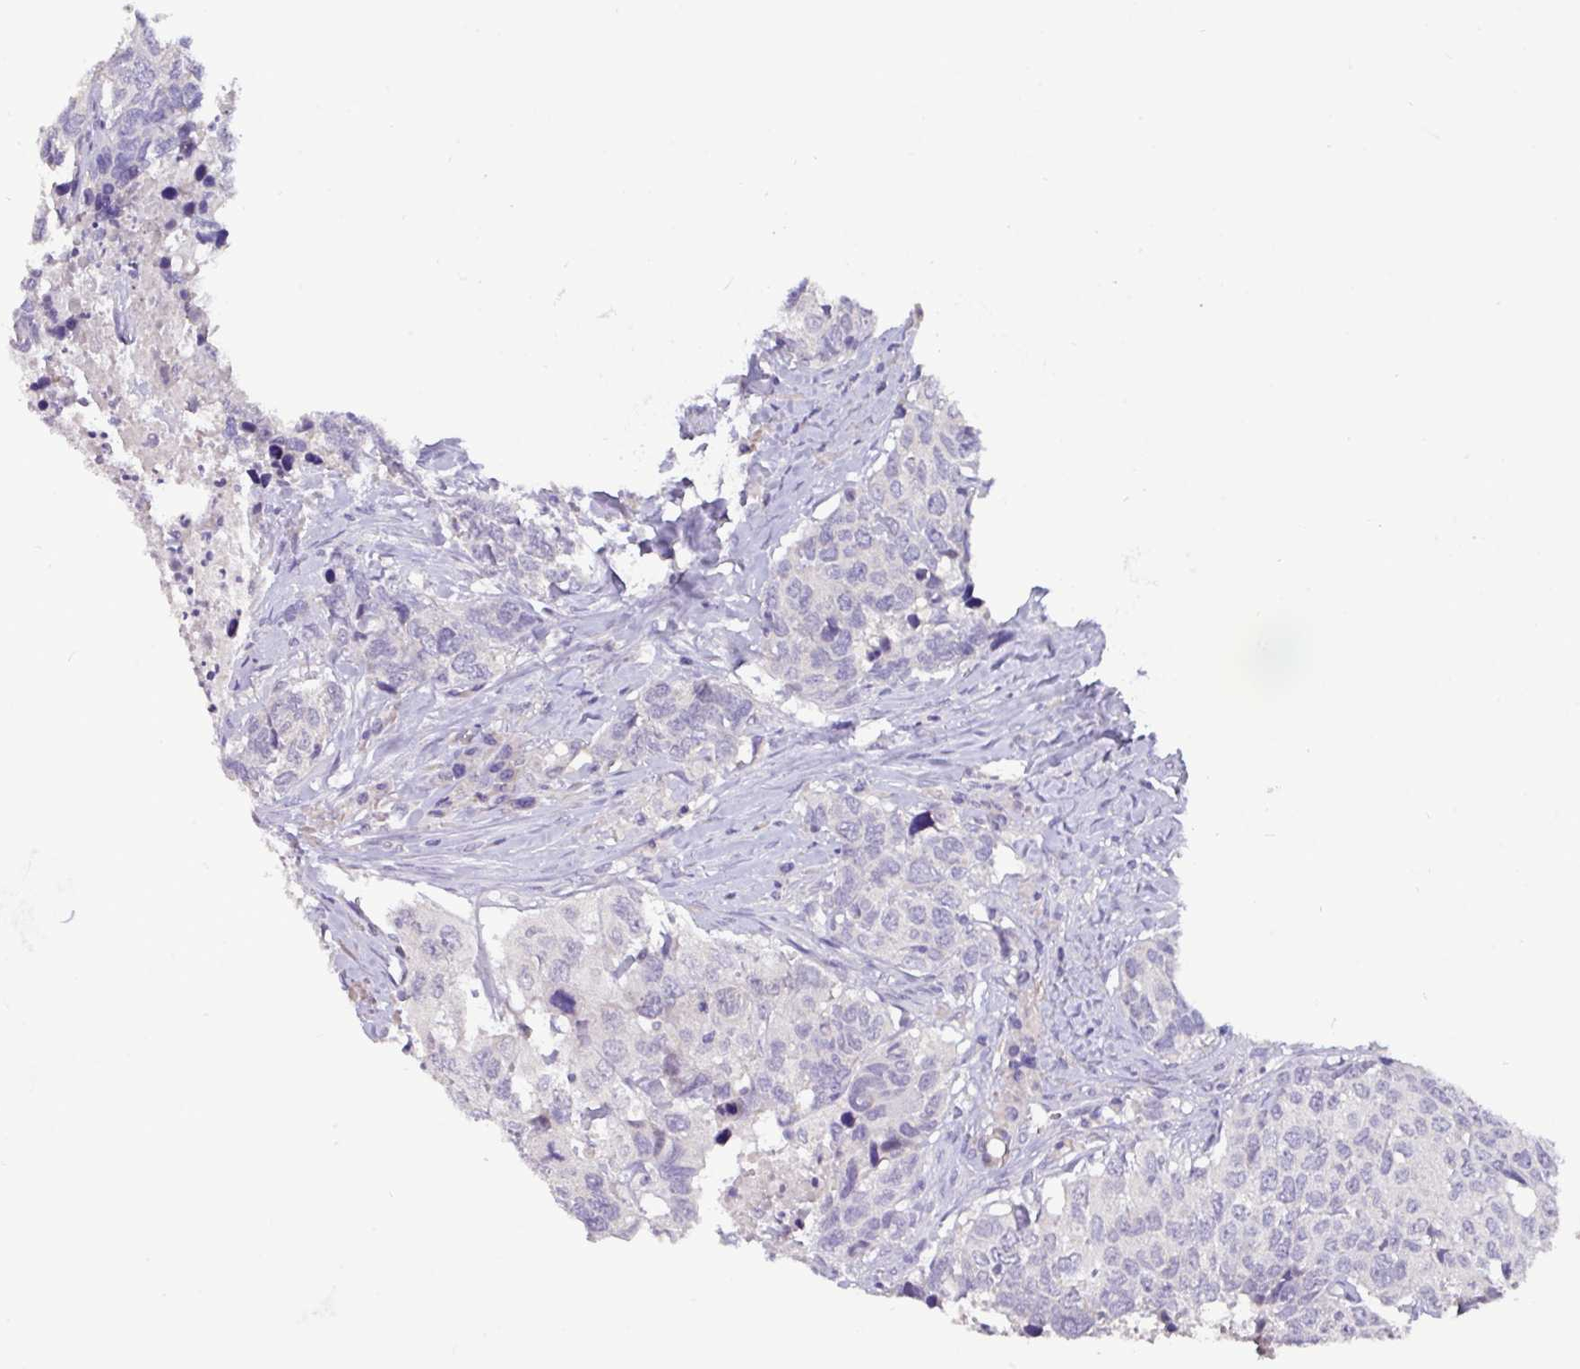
{"staining": {"intensity": "negative", "quantity": "none", "location": "none"}, "tissue": "head and neck cancer", "cell_type": "Tumor cells", "image_type": "cancer", "snomed": [{"axis": "morphology", "description": "Normal tissue, NOS"}, {"axis": "morphology", "description": "Squamous cell carcinoma, NOS"}, {"axis": "topography", "description": "Skeletal muscle"}, {"axis": "topography", "description": "Vascular tissue"}, {"axis": "topography", "description": "Peripheral nerve tissue"}, {"axis": "topography", "description": "Head-Neck"}], "caption": "An IHC histopathology image of head and neck cancer (squamous cell carcinoma) is shown. There is no staining in tumor cells of head and neck cancer (squamous cell carcinoma).", "gene": "PAX8", "patient": {"sex": "male", "age": 66}}